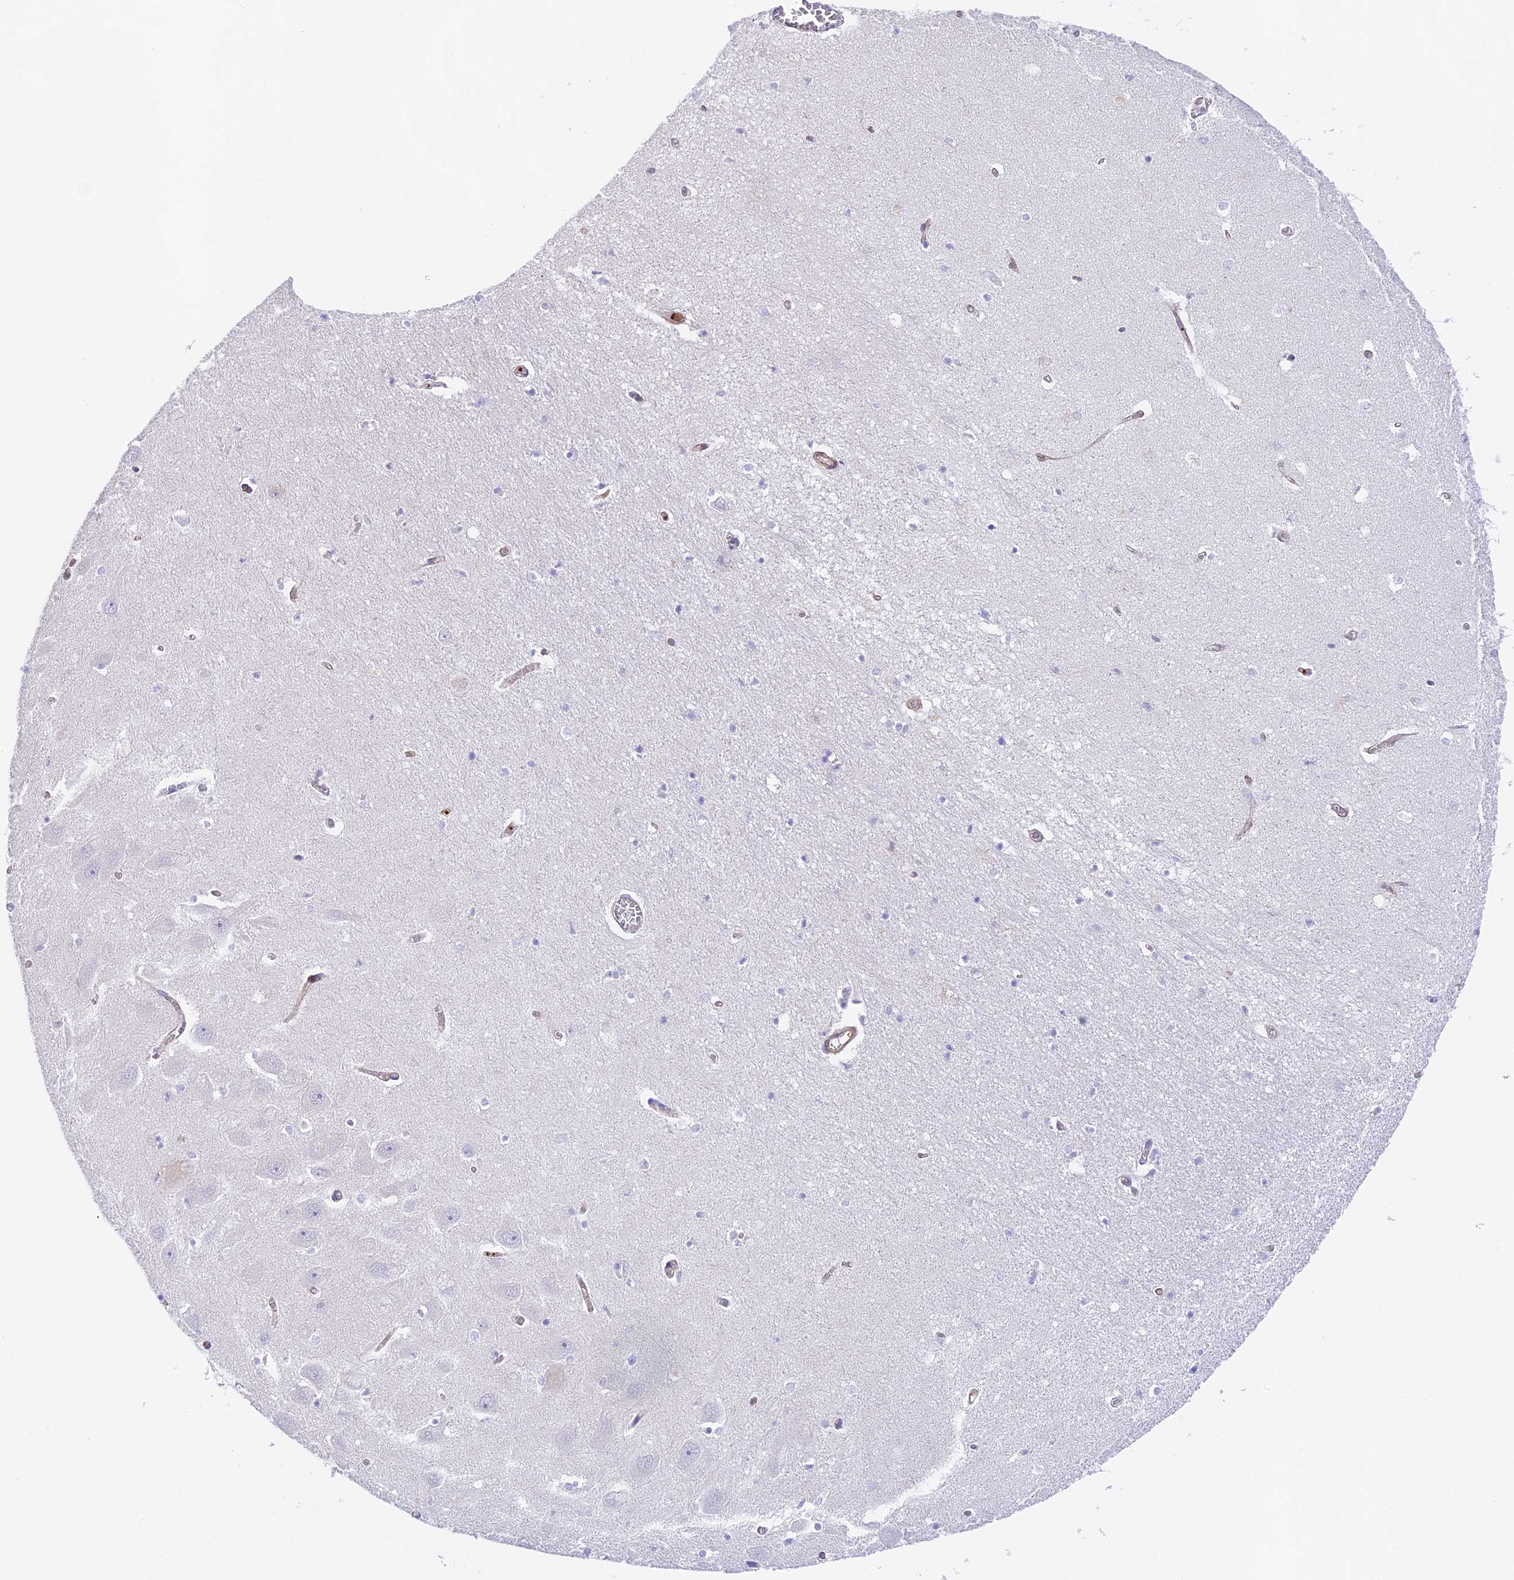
{"staining": {"intensity": "negative", "quantity": "none", "location": "none"}, "tissue": "hippocampus", "cell_type": "Glial cells", "image_type": "normal", "snomed": [{"axis": "morphology", "description": "Normal tissue, NOS"}, {"axis": "topography", "description": "Hippocampus"}], "caption": "DAB (3,3'-diaminobenzidine) immunohistochemical staining of normal hippocampus displays no significant staining in glial cells.", "gene": "DENND1C", "patient": {"sex": "female", "age": 64}}